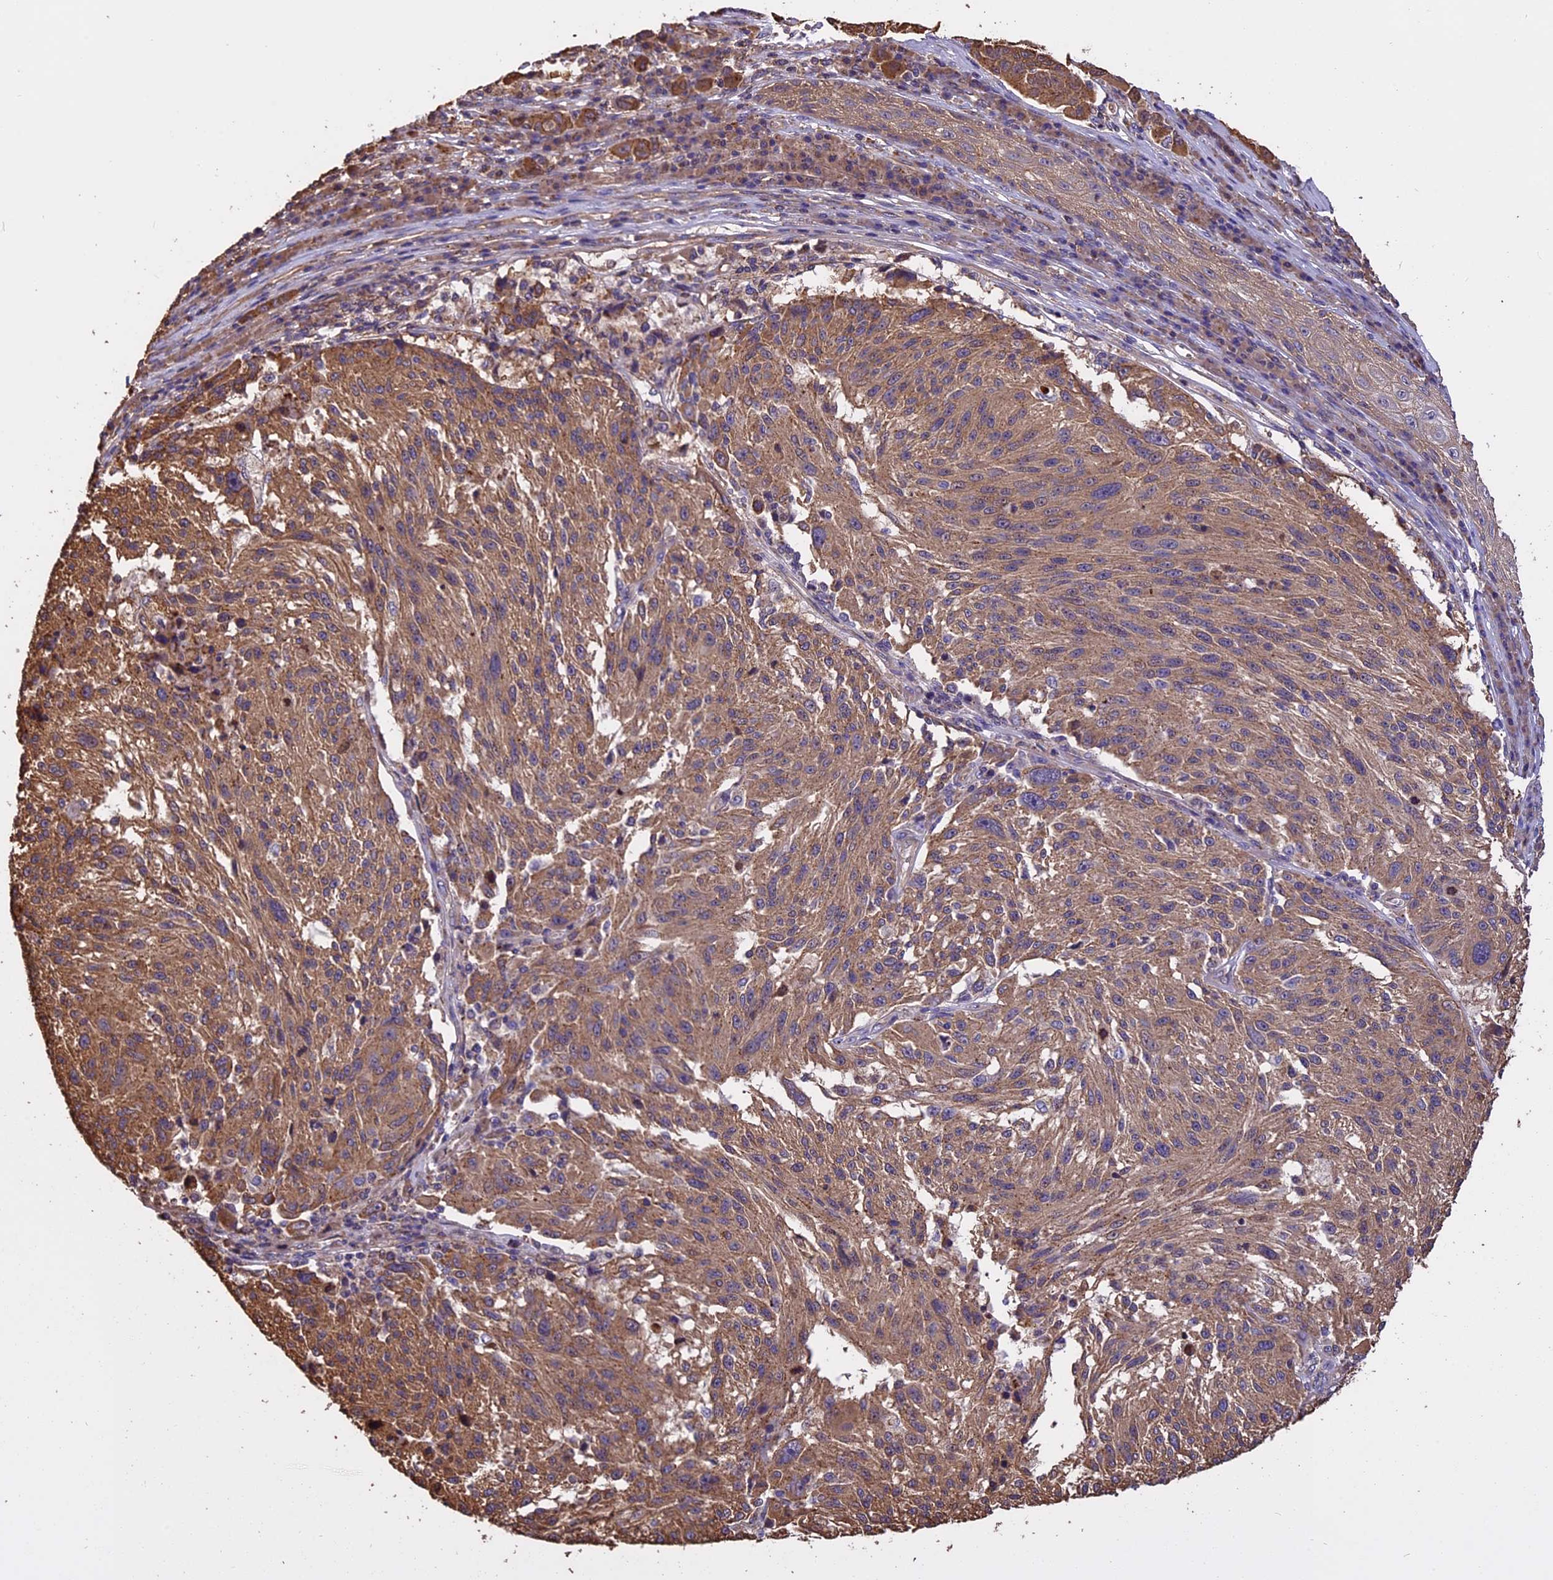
{"staining": {"intensity": "moderate", "quantity": ">75%", "location": "cytoplasmic/membranous"}, "tissue": "melanoma", "cell_type": "Tumor cells", "image_type": "cancer", "snomed": [{"axis": "morphology", "description": "Malignant melanoma, NOS"}, {"axis": "topography", "description": "Skin"}], "caption": "This micrograph reveals IHC staining of human melanoma, with medium moderate cytoplasmic/membranous expression in approximately >75% of tumor cells.", "gene": "CHMP2A", "patient": {"sex": "male", "age": 53}}